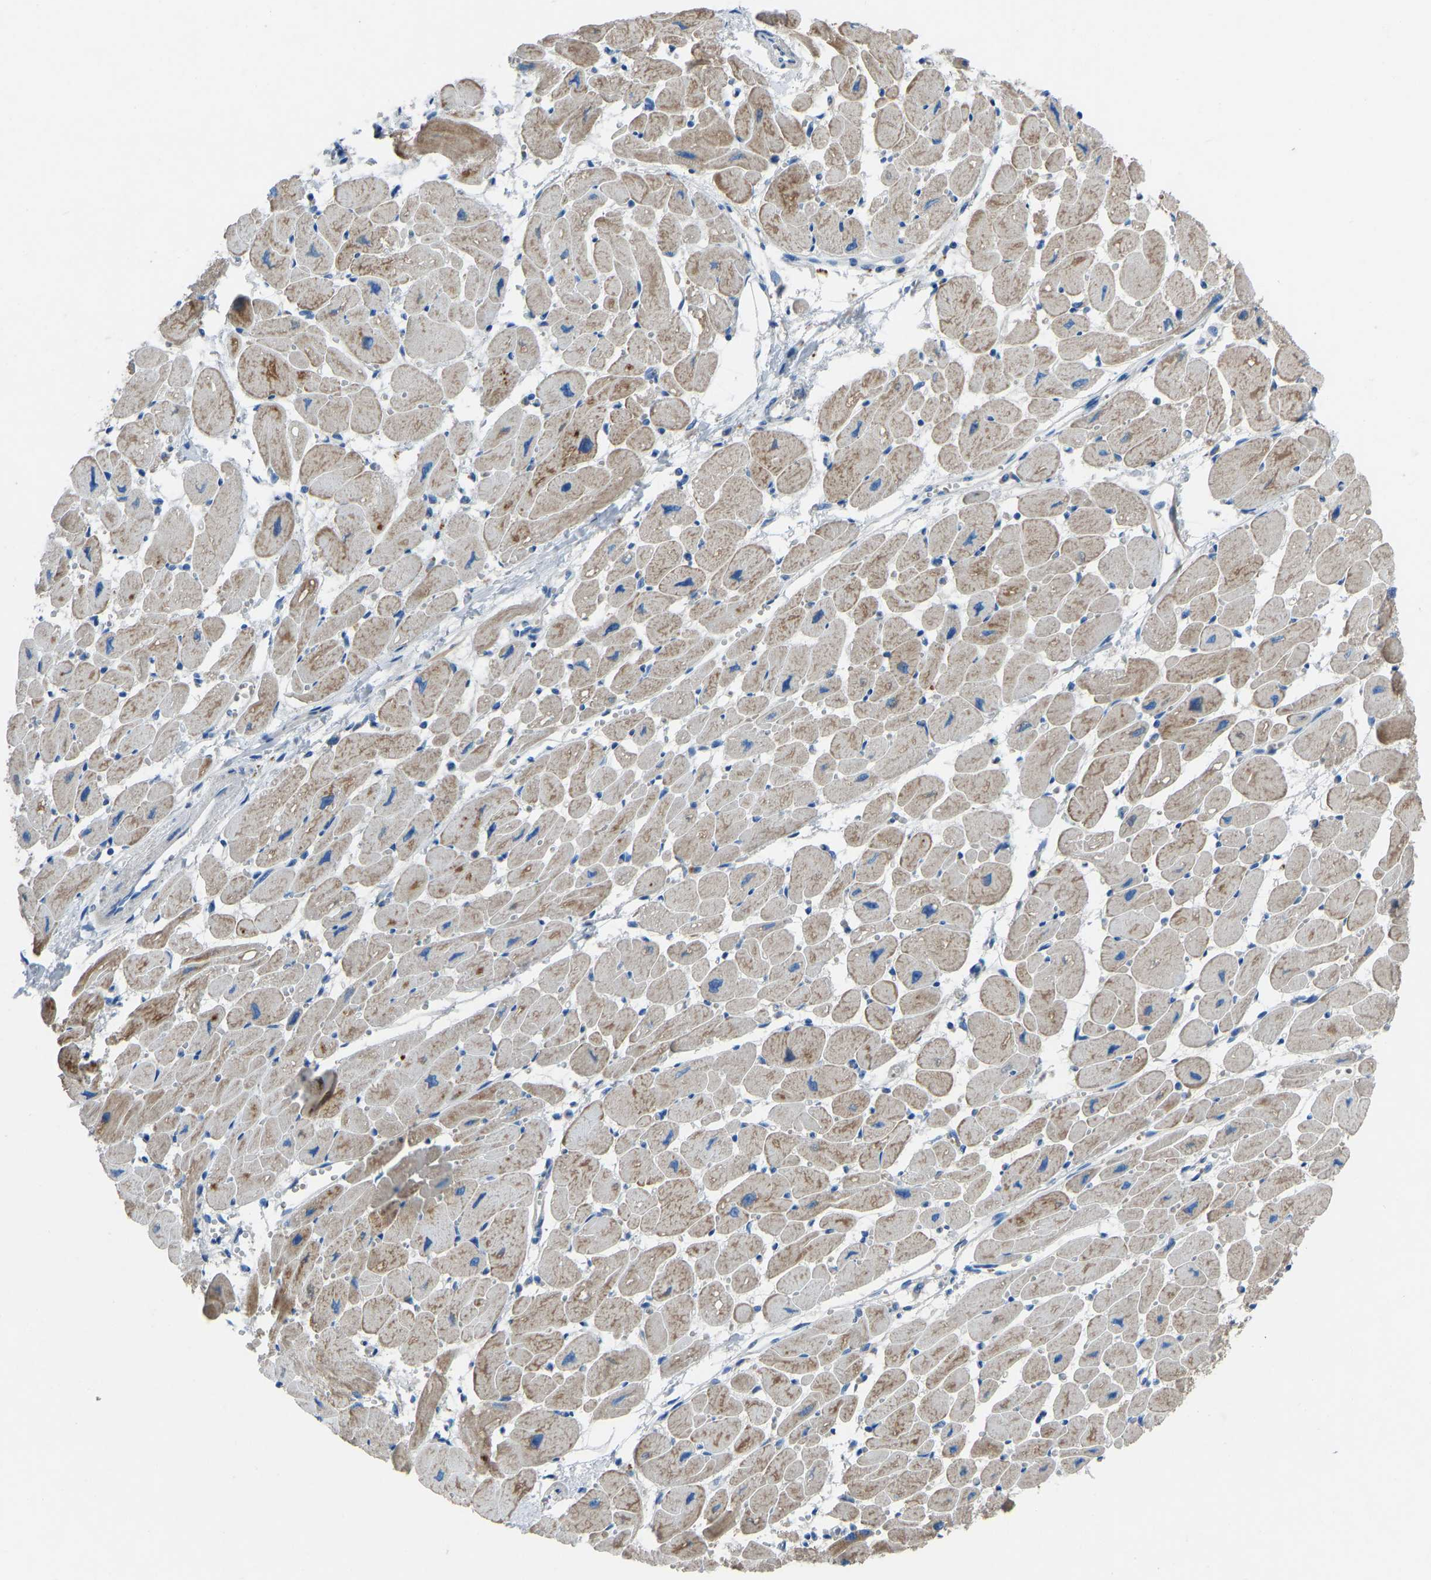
{"staining": {"intensity": "moderate", "quantity": "25%-75%", "location": "cytoplasmic/membranous"}, "tissue": "heart muscle", "cell_type": "Cardiomyocytes", "image_type": "normal", "snomed": [{"axis": "morphology", "description": "Normal tissue, NOS"}, {"axis": "topography", "description": "Heart"}], "caption": "Cardiomyocytes reveal medium levels of moderate cytoplasmic/membranous positivity in about 25%-75% of cells in unremarkable human heart muscle.", "gene": "GRK6", "patient": {"sex": "female", "age": 54}}